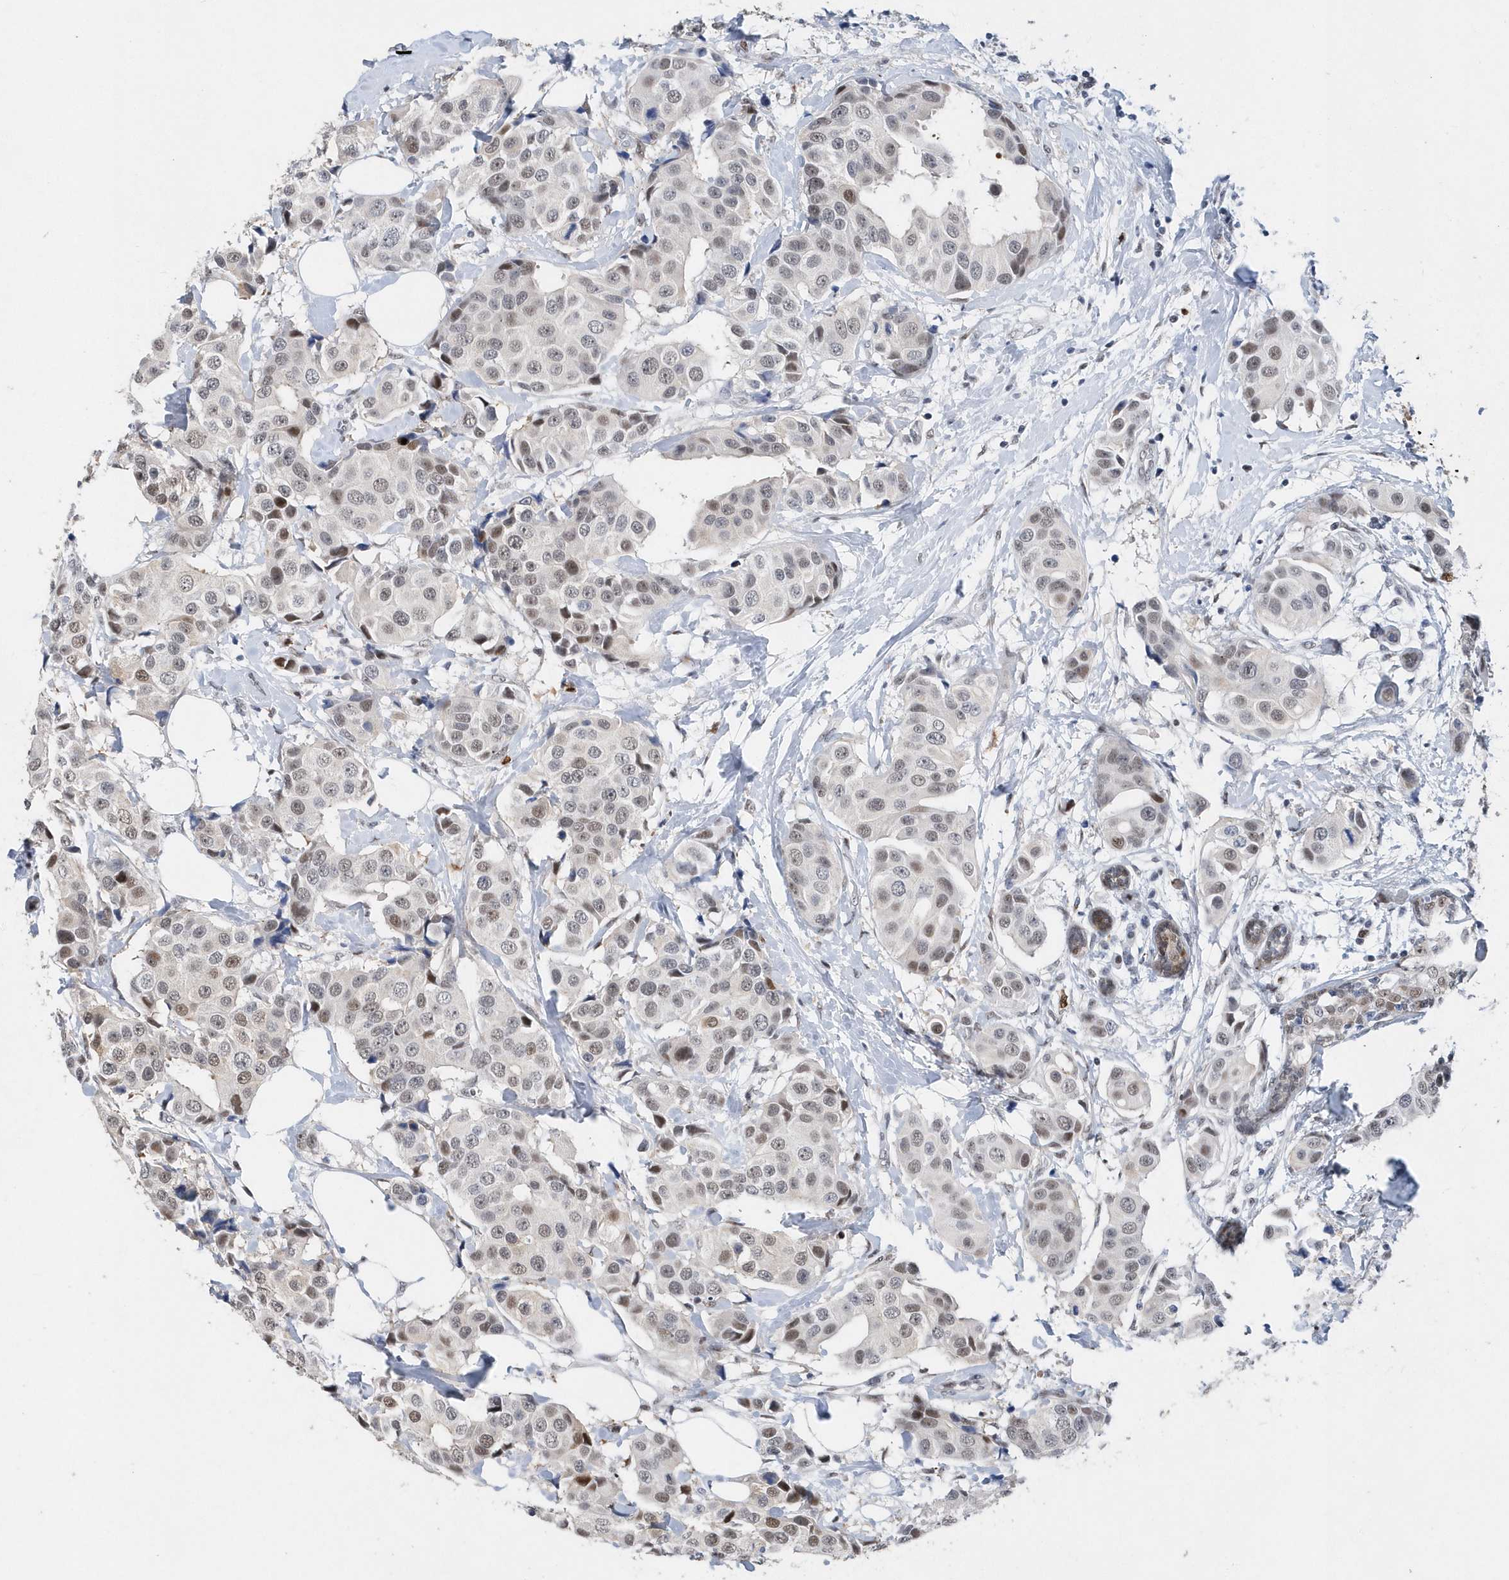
{"staining": {"intensity": "weak", "quantity": "25%-75%", "location": "nuclear"}, "tissue": "breast cancer", "cell_type": "Tumor cells", "image_type": "cancer", "snomed": [{"axis": "morphology", "description": "Normal tissue, NOS"}, {"axis": "morphology", "description": "Duct carcinoma"}, {"axis": "topography", "description": "Breast"}], "caption": "Brown immunohistochemical staining in human infiltrating ductal carcinoma (breast) displays weak nuclear expression in about 25%-75% of tumor cells.", "gene": "RPP30", "patient": {"sex": "female", "age": 39}}